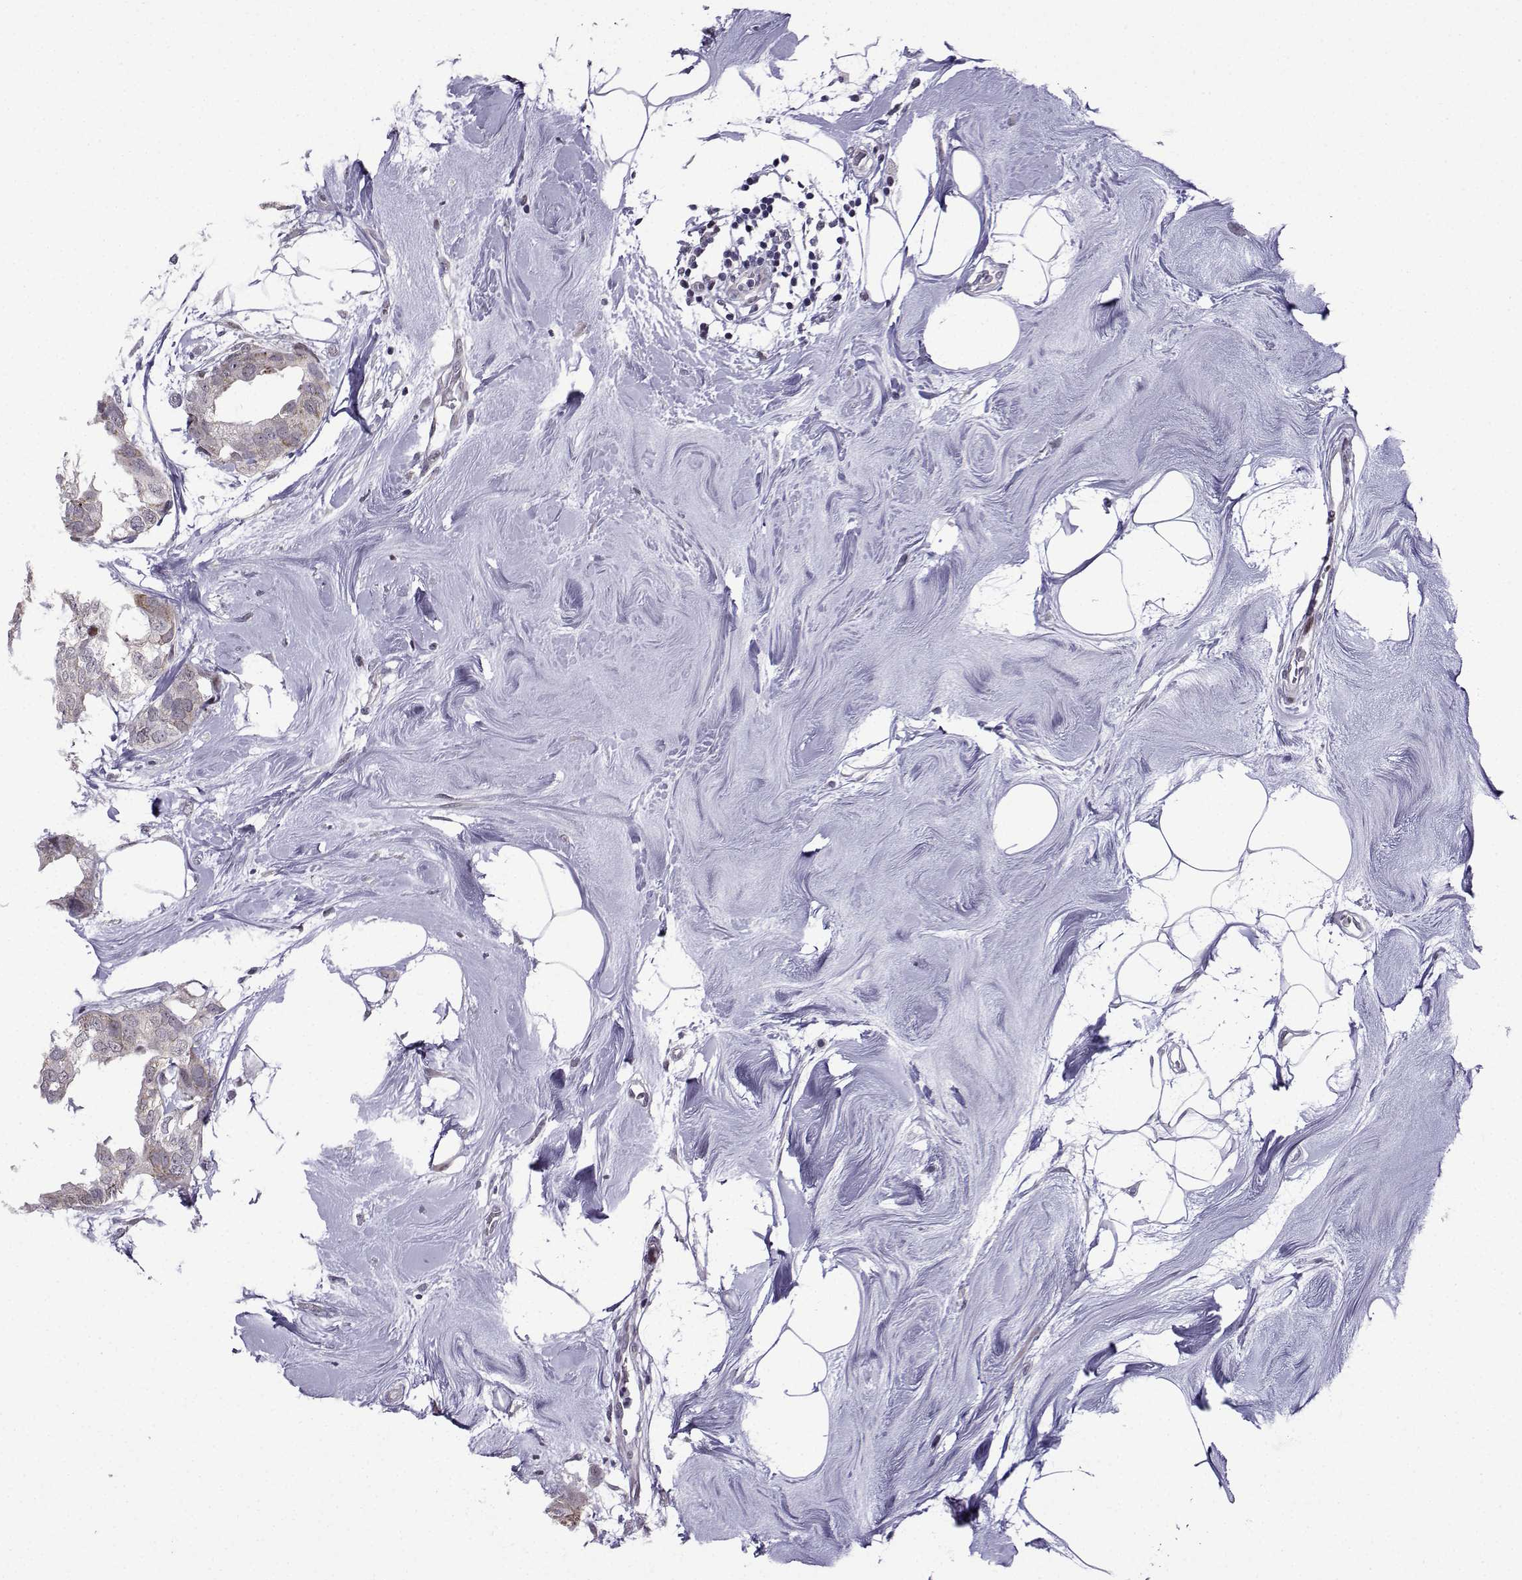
{"staining": {"intensity": "weak", "quantity": "<25%", "location": "cytoplasmic/membranous"}, "tissue": "breast cancer", "cell_type": "Tumor cells", "image_type": "cancer", "snomed": [{"axis": "morphology", "description": "Normal tissue, NOS"}, {"axis": "morphology", "description": "Duct carcinoma"}, {"axis": "topography", "description": "Breast"}], "caption": "Human breast cancer stained for a protein using IHC reveals no positivity in tumor cells.", "gene": "FGF3", "patient": {"sex": "female", "age": 40}}